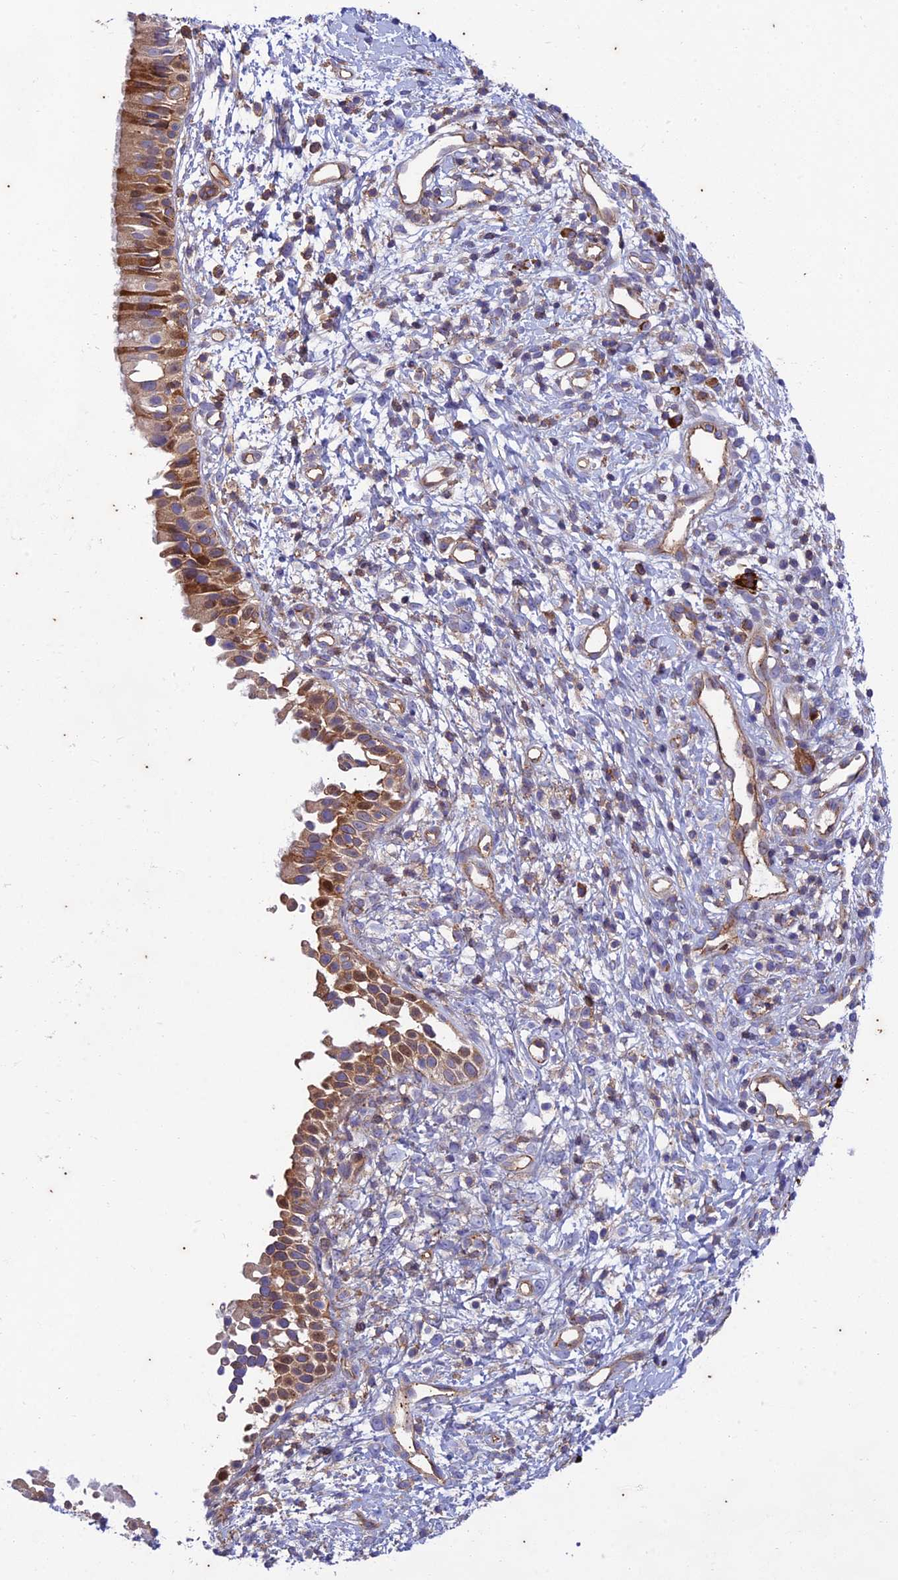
{"staining": {"intensity": "moderate", "quantity": ">75%", "location": "cytoplasmic/membranous"}, "tissue": "nasopharynx", "cell_type": "Respiratory epithelial cells", "image_type": "normal", "snomed": [{"axis": "morphology", "description": "Normal tissue, NOS"}, {"axis": "topography", "description": "Nasopharynx"}], "caption": "Immunohistochemical staining of normal human nasopharynx exhibits medium levels of moderate cytoplasmic/membranous positivity in approximately >75% of respiratory epithelial cells.", "gene": "PIMREG", "patient": {"sex": "male", "age": 22}}